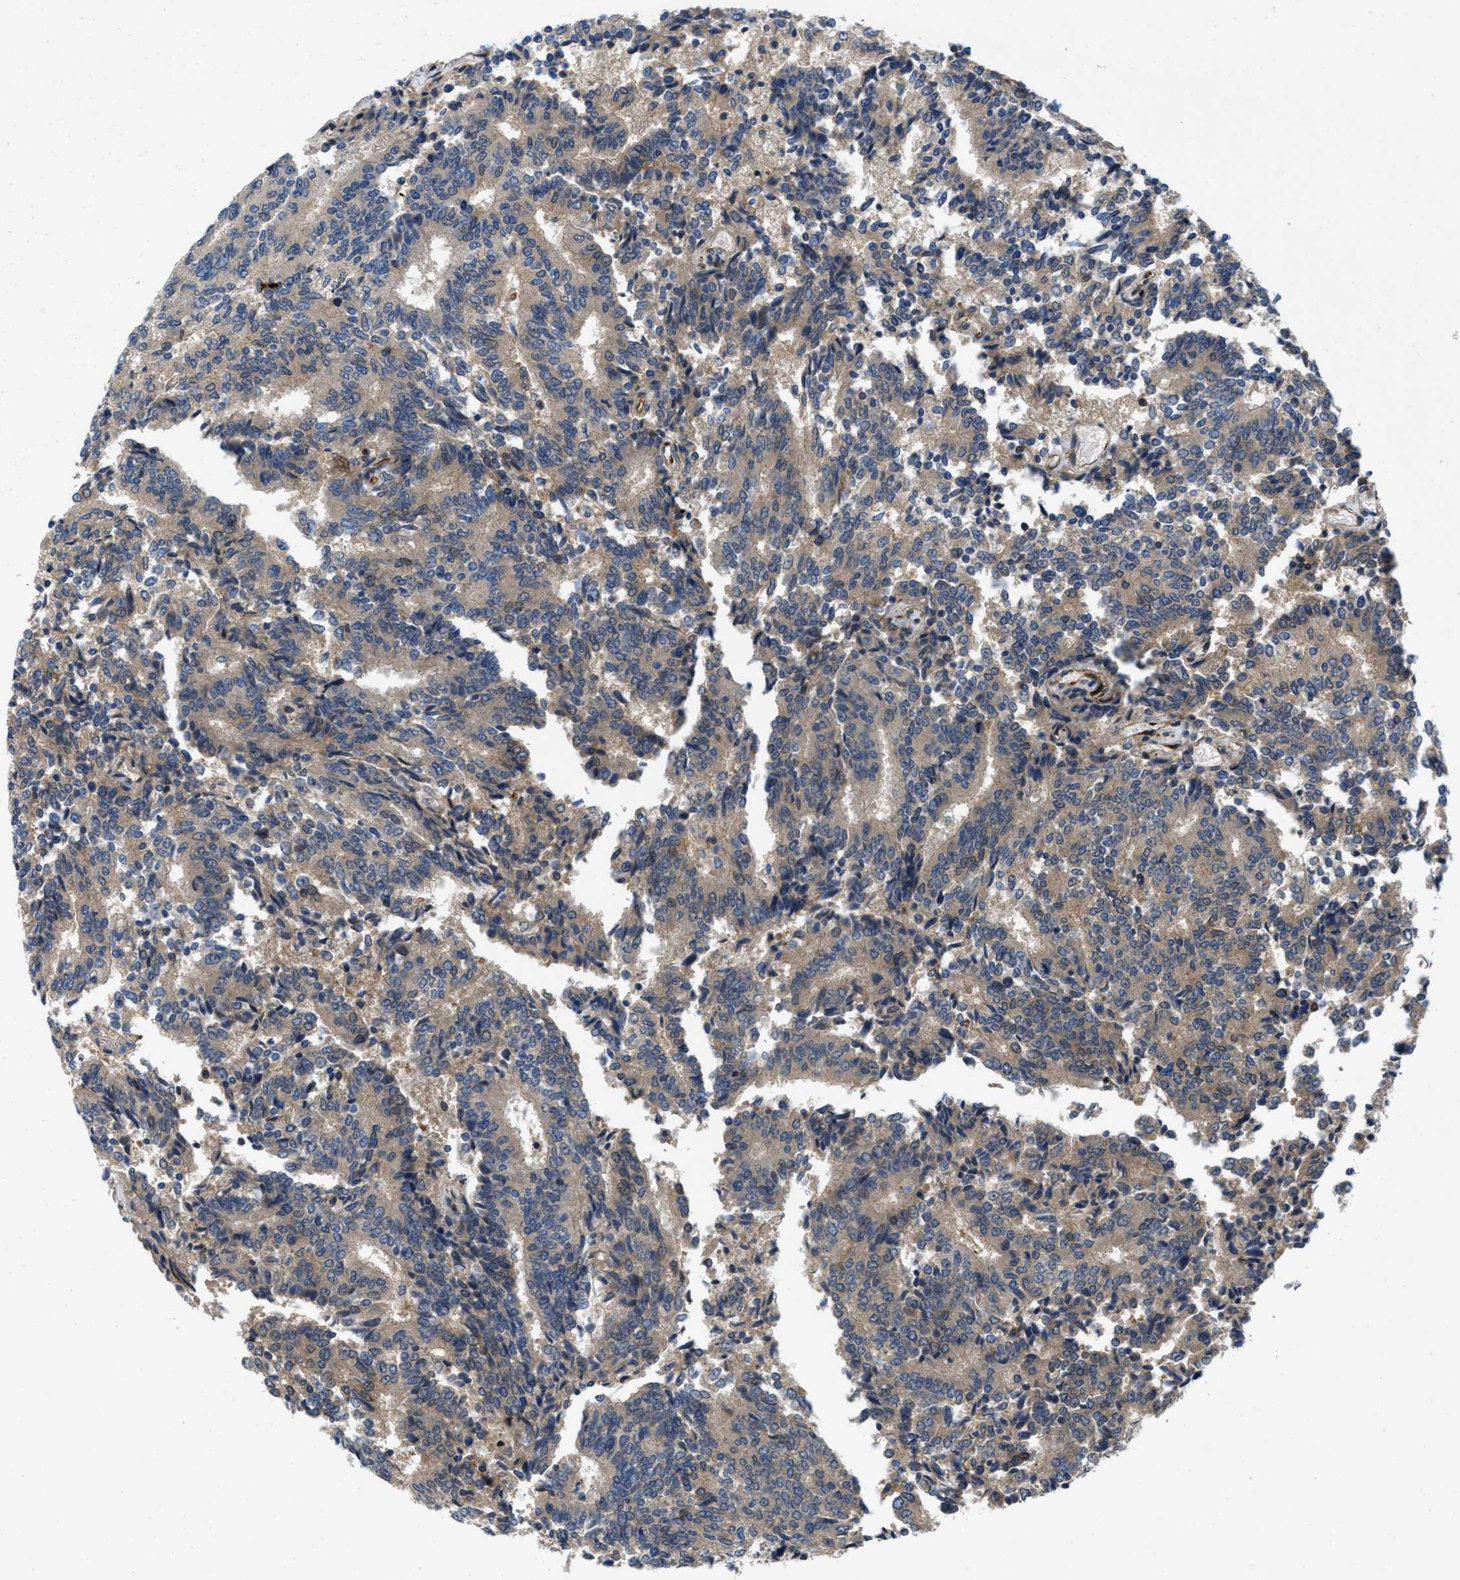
{"staining": {"intensity": "weak", "quantity": "25%-75%", "location": "cytoplasmic/membranous"}, "tissue": "prostate cancer", "cell_type": "Tumor cells", "image_type": "cancer", "snomed": [{"axis": "morphology", "description": "Normal tissue, NOS"}, {"axis": "morphology", "description": "Adenocarcinoma, High grade"}, {"axis": "topography", "description": "Prostate"}, {"axis": "topography", "description": "Seminal veicle"}], "caption": "Weak cytoplasmic/membranous expression for a protein is identified in about 25%-75% of tumor cells of prostate cancer (high-grade adenocarcinoma) using immunohistochemistry.", "gene": "HSPA12B", "patient": {"sex": "male", "age": 55}}